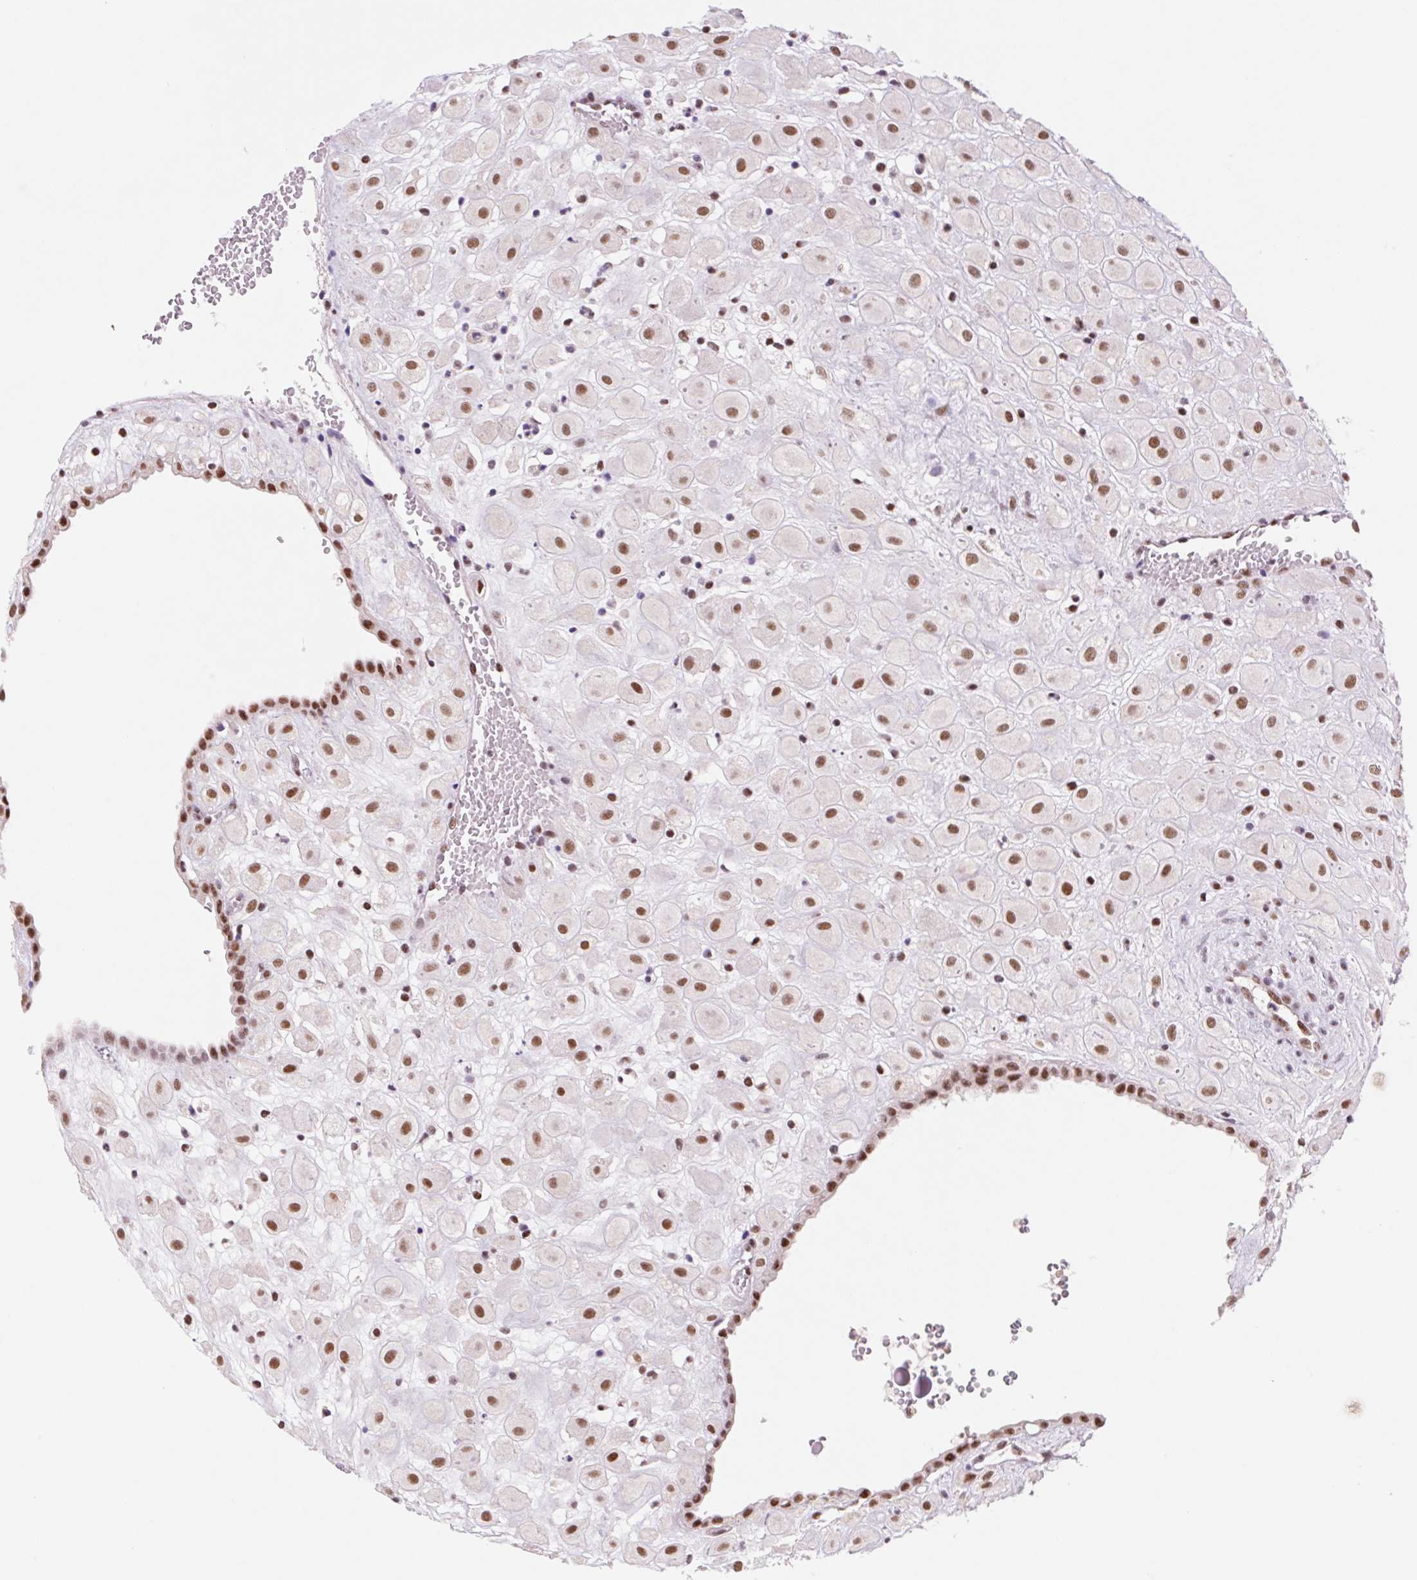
{"staining": {"intensity": "moderate", "quantity": ">75%", "location": "nuclear"}, "tissue": "placenta", "cell_type": "Decidual cells", "image_type": "normal", "snomed": [{"axis": "morphology", "description": "Normal tissue, NOS"}, {"axis": "topography", "description": "Placenta"}], "caption": "Immunohistochemical staining of unremarkable human placenta shows moderate nuclear protein positivity in about >75% of decidual cells.", "gene": "DPPA5", "patient": {"sex": "female", "age": 24}}